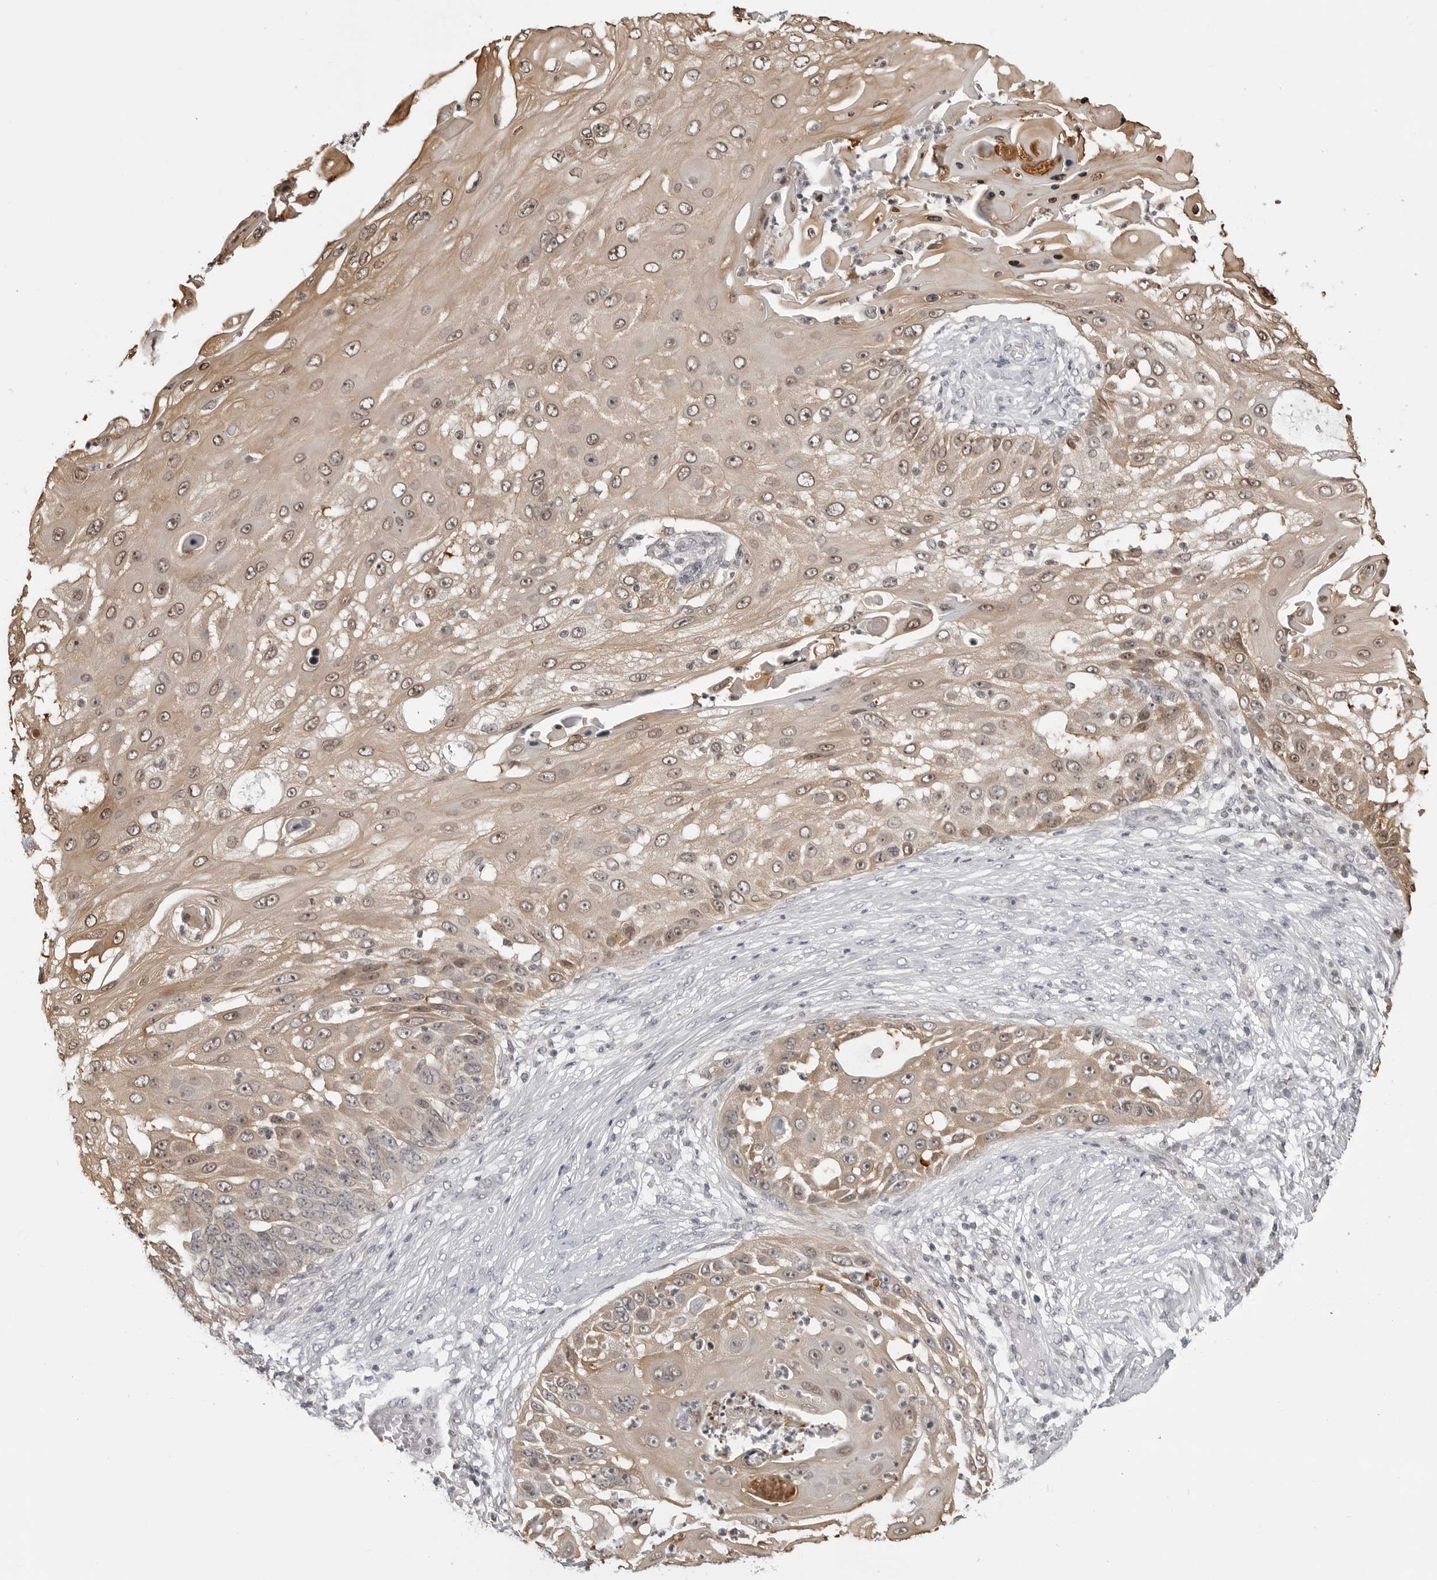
{"staining": {"intensity": "weak", "quantity": ">75%", "location": "cytoplasmic/membranous,nuclear"}, "tissue": "skin cancer", "cell_type": "Tumor cells", "image_type": "cancer", "snomed": [{"axis": "morphology", "description": "Squamous cell carcinoma, NOS"}, {"axis": "topography", "description": "Skin"}], "caption": "An IHC photomicrograph of neoplastic tissue is shown. Protein staining in brown shows weak cytoplasmic/membranous and nuclear positivity in squamous cell carcinoma (skin) within tumor cells.", "gene": "YWHAG", "patient": {"sex": "female", "age": 44}}